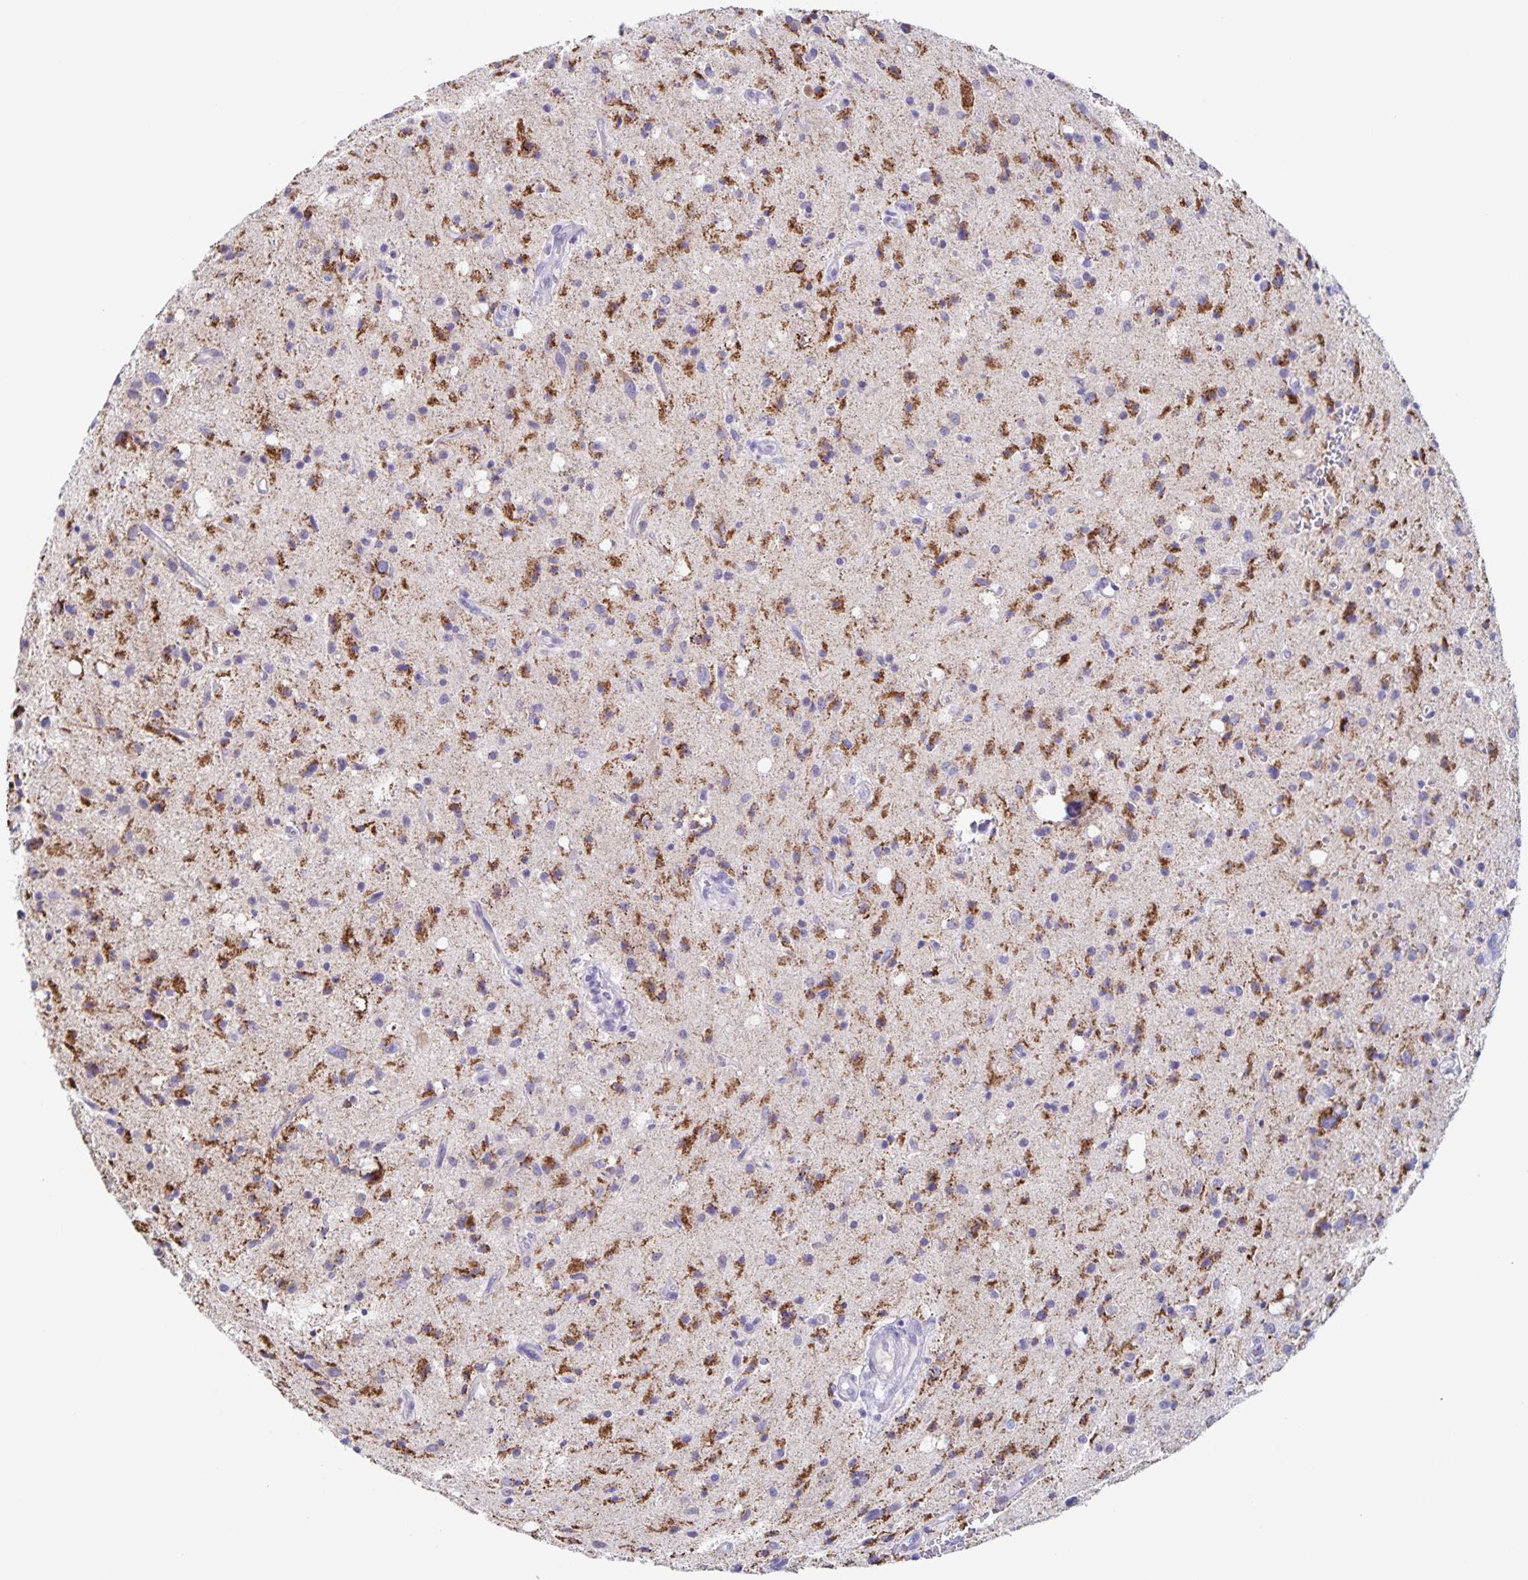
{"staining": {"intensity": "strong", "quantity": "25%-75%", "location": "cytoplasmic/membranous"}, "tissue": "glioma", "cell_type": "Tumor cells", "image_type": "cancer", "snomed": [{"axis": "morphology", "description": "Glioma, malignant, Low grade"}, {"axis": "topography", "description": "Brain"}], "caption": "Immunohistochemical staining of human glioma exhibits strong cytoplasmic/membranous protein staining in about 25%-75% of tumor cells. Using DAB (3,3'-diaminobenzidine) (brown) and hematoxylin (blue) stains, captured at high magnification using brightfield microscopy.", "gene": "RPL36A", "patient": {"sex": "female", "age": 58}}